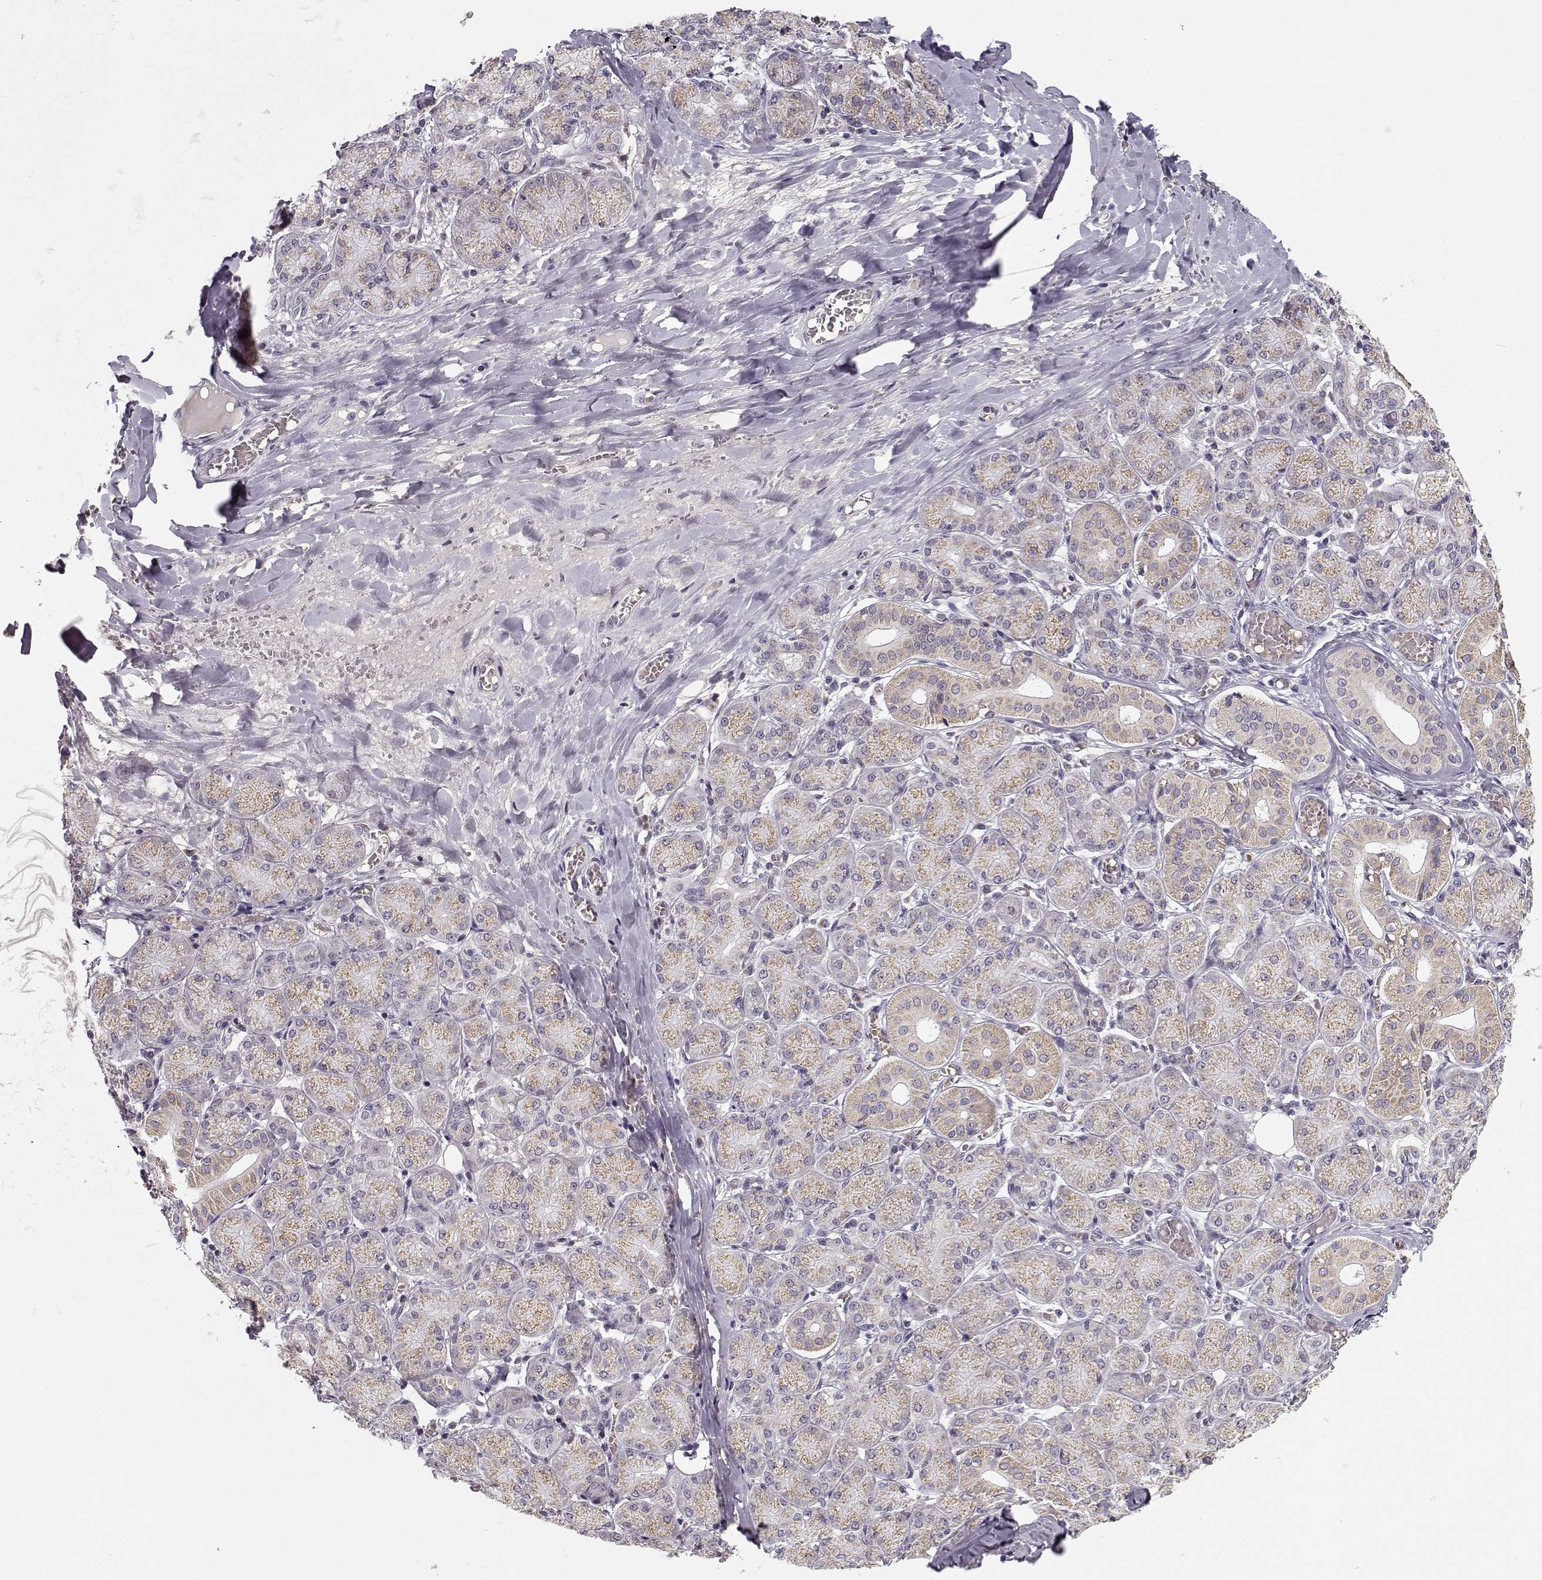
{"staining": {"intensity": "weak", "quantity": ">75%", "location": "cytoplasmic/membranous"}, "tissue": "salivary gland", "cell_type": "Glandular cells", "image_type": "normal", "snomed": [{"axis": "morphology", "description": "Normal tissue, NOS"}, {"axis": "topography", "description": "Salivary gland"}, {"axis": "topography", "description": "Peripheral nerve tissue"}], "caption": "Immunohistochemical staining of unremarkable salivary gland exhibits weak cytoplasmic/membranous protein expression in approximately >75% of glandular cells.", "gene": "SLC4A5", "patient": {"sex": "female", "age": 24}}